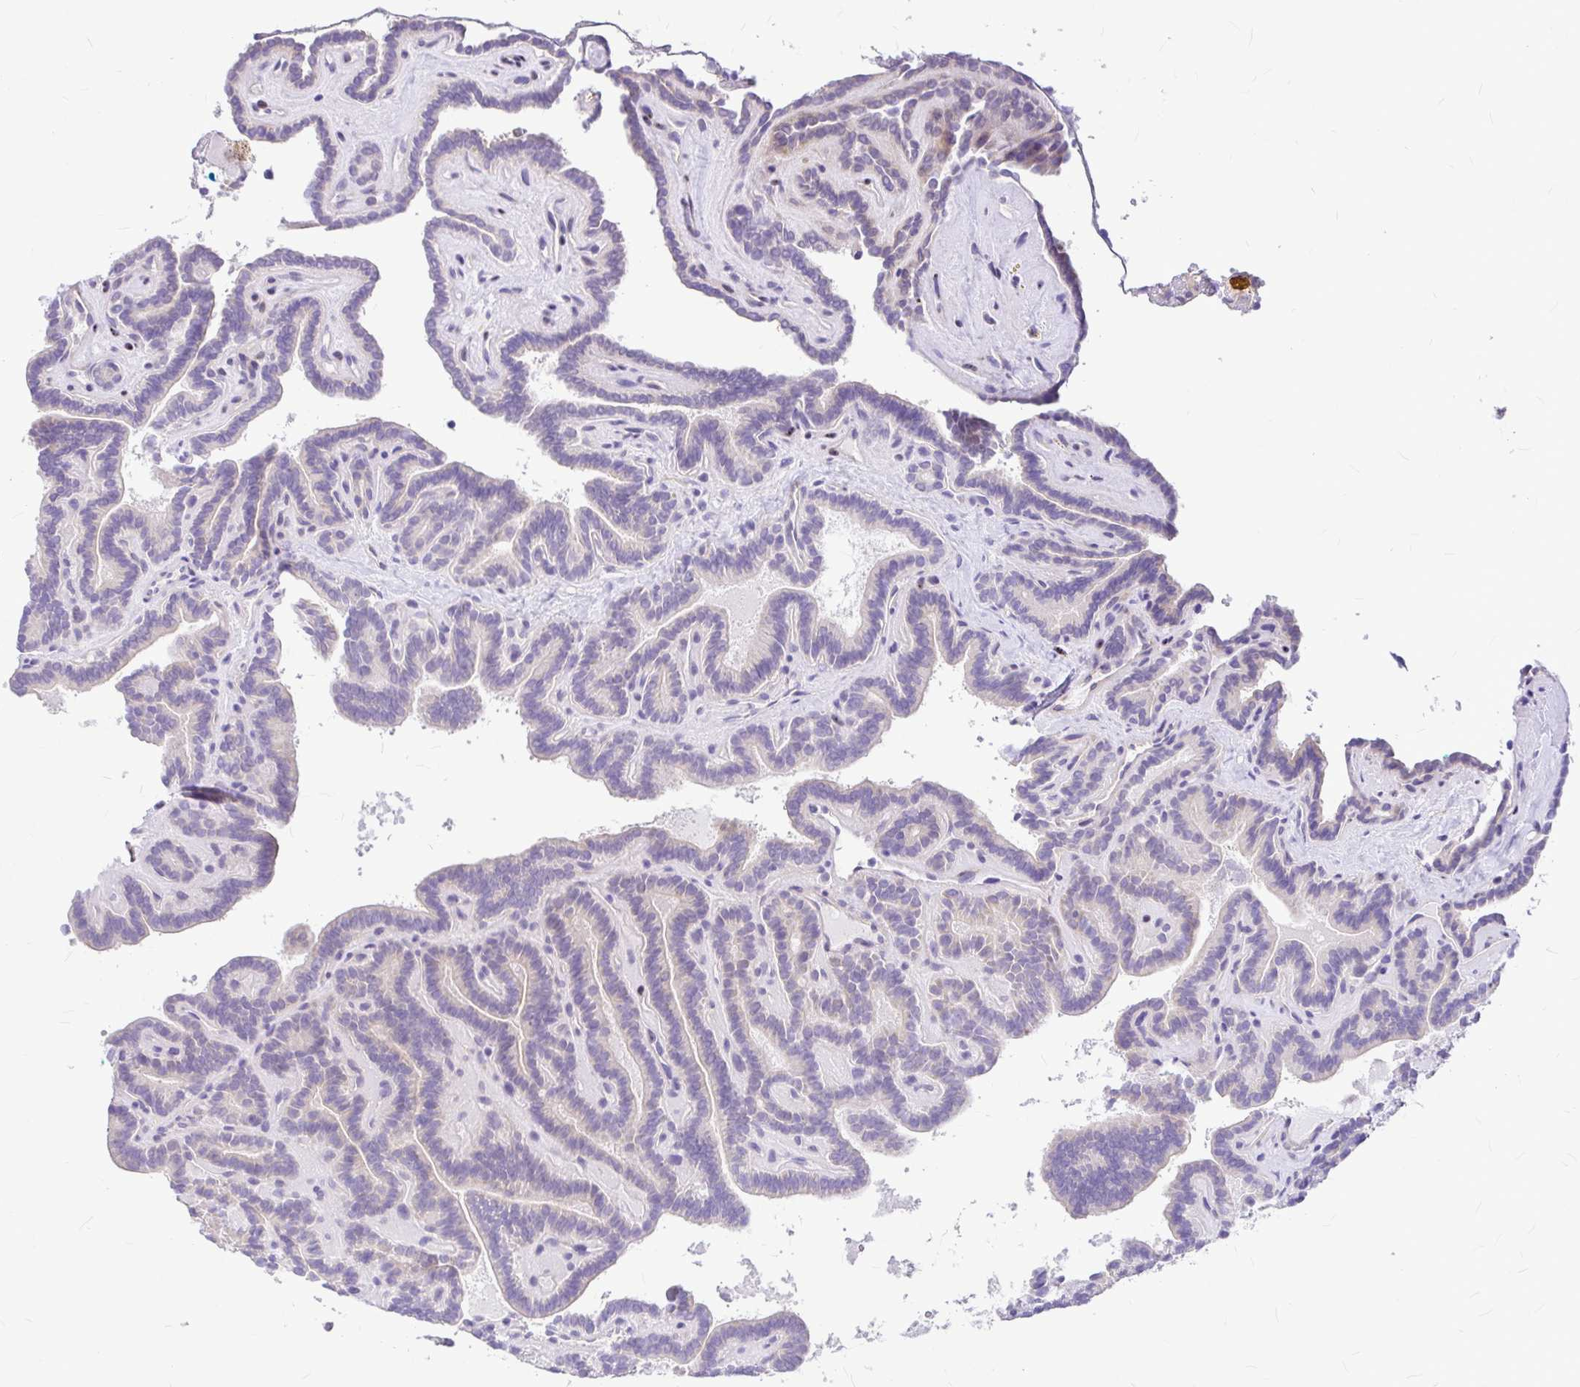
{"staining": {"intensity": "negative", "quantity": "none", "location": "none"}, "tissue": "thyroid cancer", "cell_type": "Tumor cells", "image_type": "cancer", "snomed": [{"axis": "morphology", "description": "Papillary adenocarcinoma, NOS"}, {"axis": "topography", "description": "Thyroid gland"}], "caption": "There is no significant staining in tumor cells of thyroid cancer (papillary adenocarcinoma). The staining was performed using DAB to visualize the protein expression in brown, while the nuclei were stained in blue with hematoxylin (Magnification: 20x).", "gene": "GABBR2", "patient": {"sex": "female", "age": 21}}